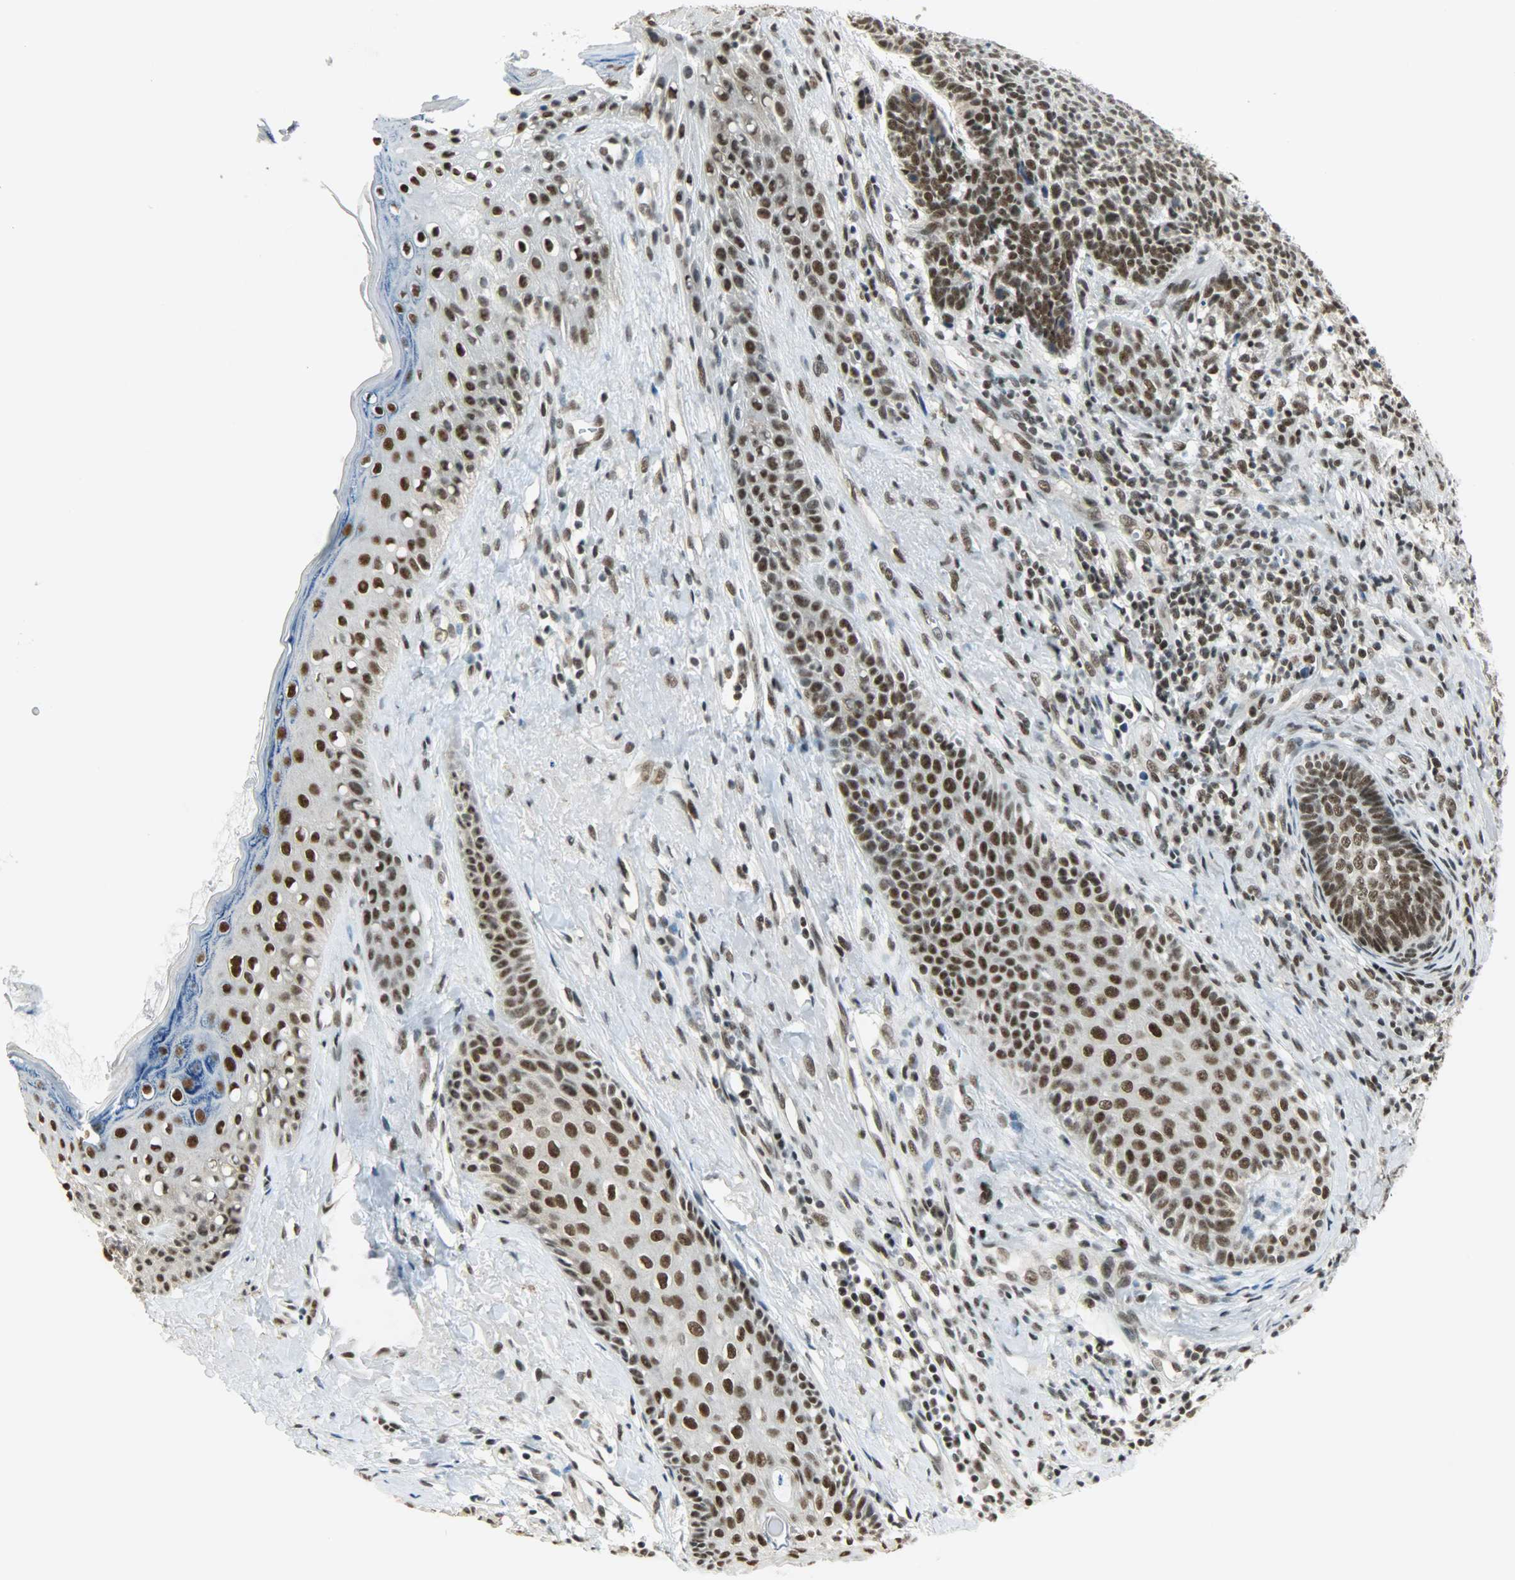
{"staining": {"intensity": "strong", "quantity": ">75%", "location": "nuclear"}, "tissue": "skin cancer", "cell_type": "Tumor cells", "image_type": "cancer", "snomed": [{"axis": "morphology", "description": "Basal cell carcinoma"}, {"axis": "topography", "description": "Skin"}], "caption": "Brown immunohistochemical staining in human skin cancer reveals strong nuclear expression in about >75% of tumor cells.", "gene": "SUGP1", "patient": {"sex": "male", "age": 84}}